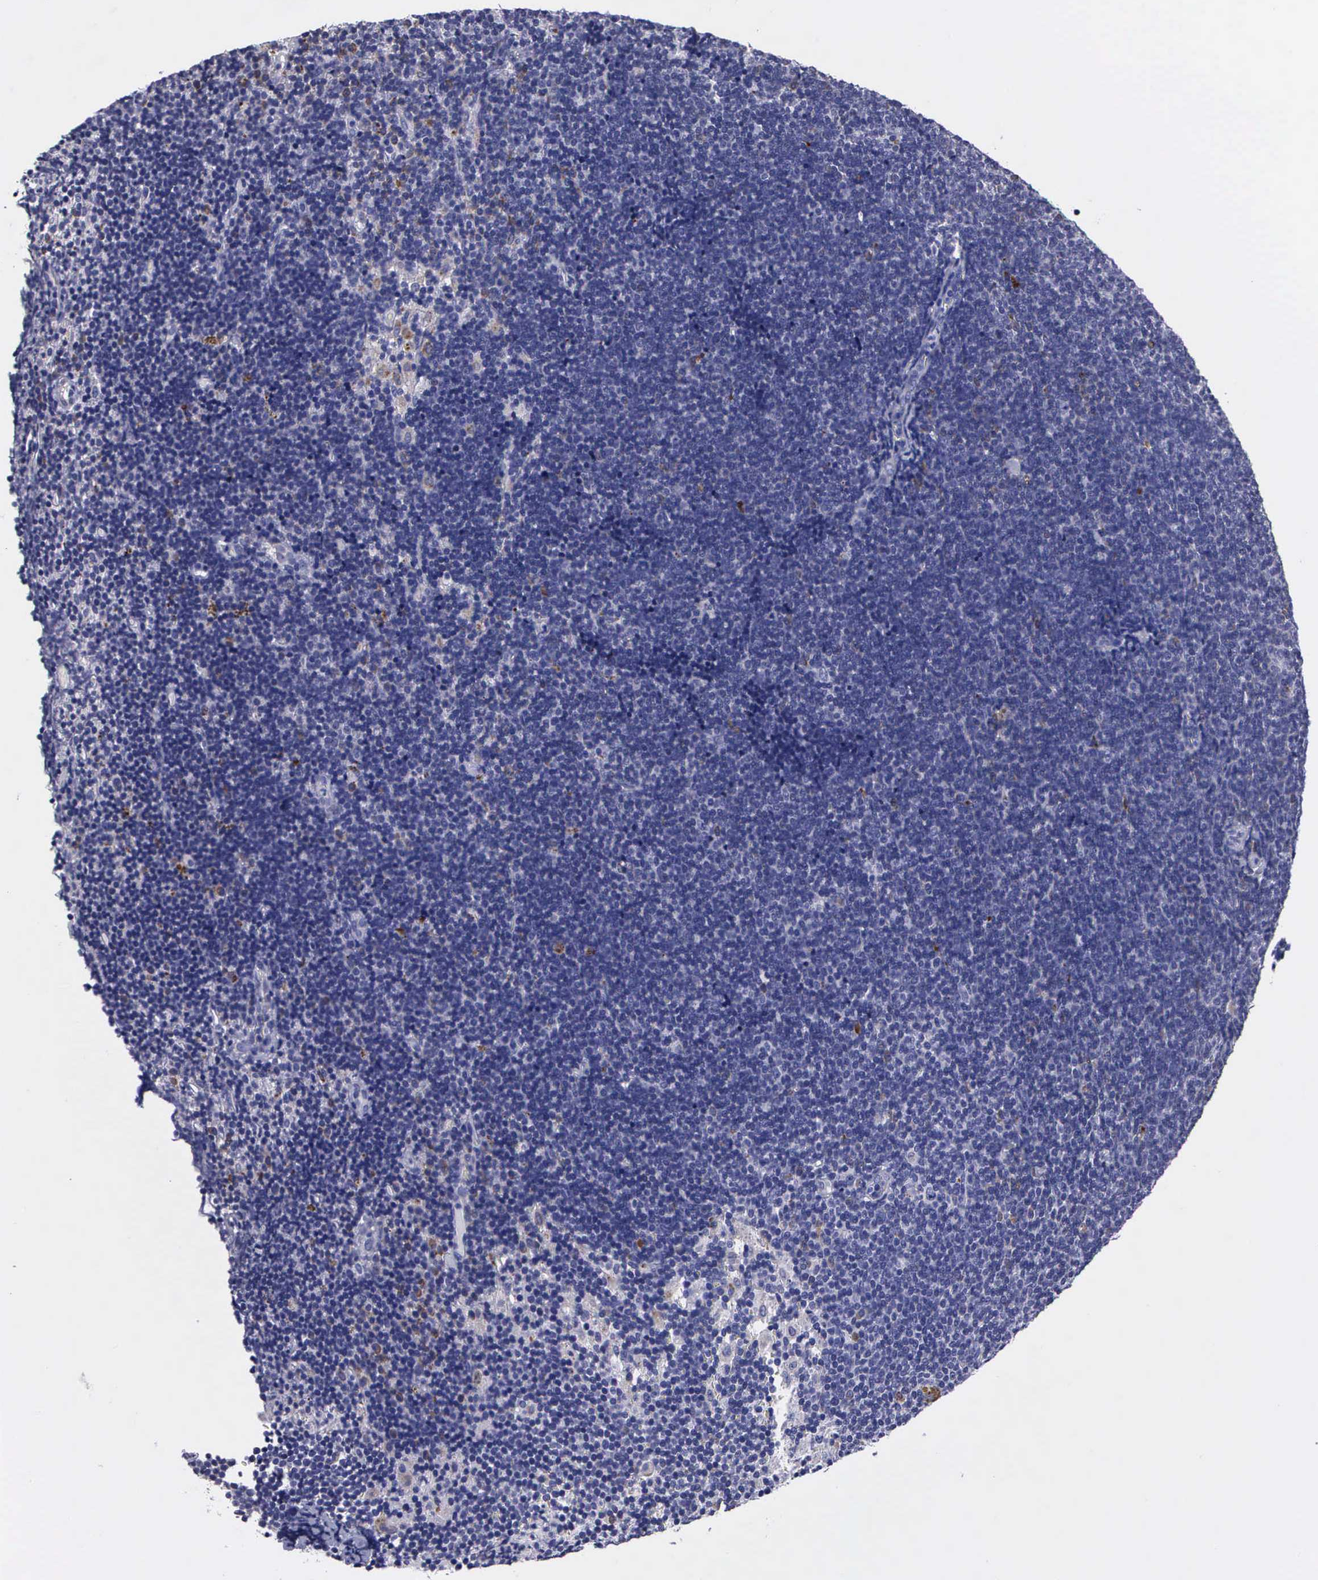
{"staining": {"intensity": "negative", "quantity": "none", "location": "none"}, "tissue": "lymphoma", "cell_type": "Tumor cells", "image_type": "cancer", "snomed": [{"axis": "morphology", "description": "Malignant lymphoma, non-Hodgkin's type, Low grade"}, {"axis": "topography", "description": "Lymph node"}], "caption": "DAB (3,3'-diaminobenzidine) immunohistochemical staining of low-grade malignant lymphoma, non-Hodgkin's type displays no significant expression in tumor cells.", "gene": "CRELD2", "patient": {"sex": "female", "age": 51}}